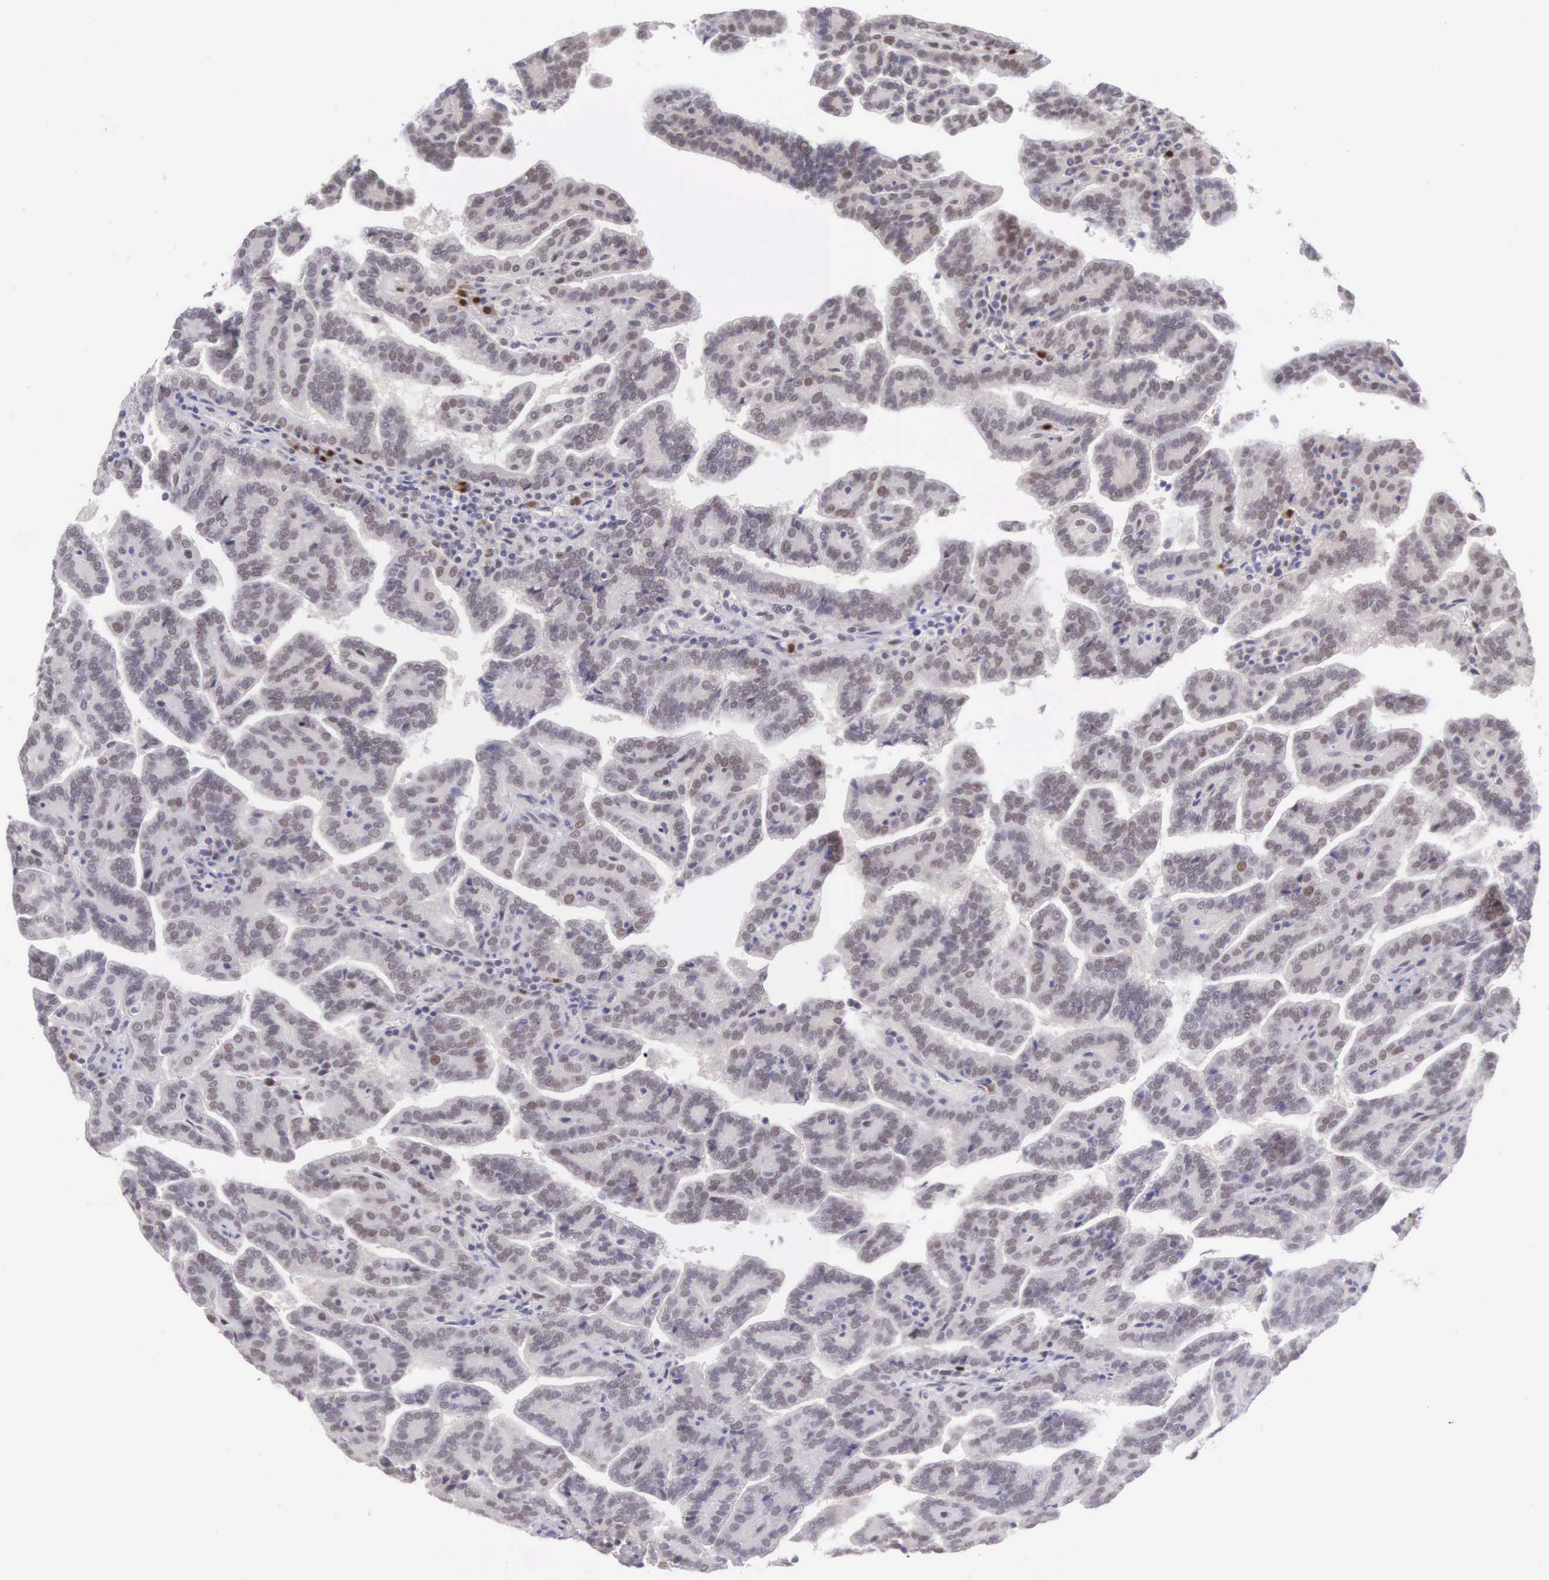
{"staining": {"intensity": "weak", "quantity": "<25%", "location": "nuclear"}, "tissue": "renal cancer", "cell_type": "Tumor cells", "image_type": "cancer", "snomed": [{"axis": "morphology", "description": "Adenocarcinoma, NOS"}, {"axis": "topography", "description": "Kidney"}], "caption": "Renal adenocarcinoma was stained to show a protein in brown. There is no significant expression in tumor cells. (IHC, brightfield microscopy, high magnification).", "gene": "CCDC117", "patient": {"sex": "male", "age": 61}}